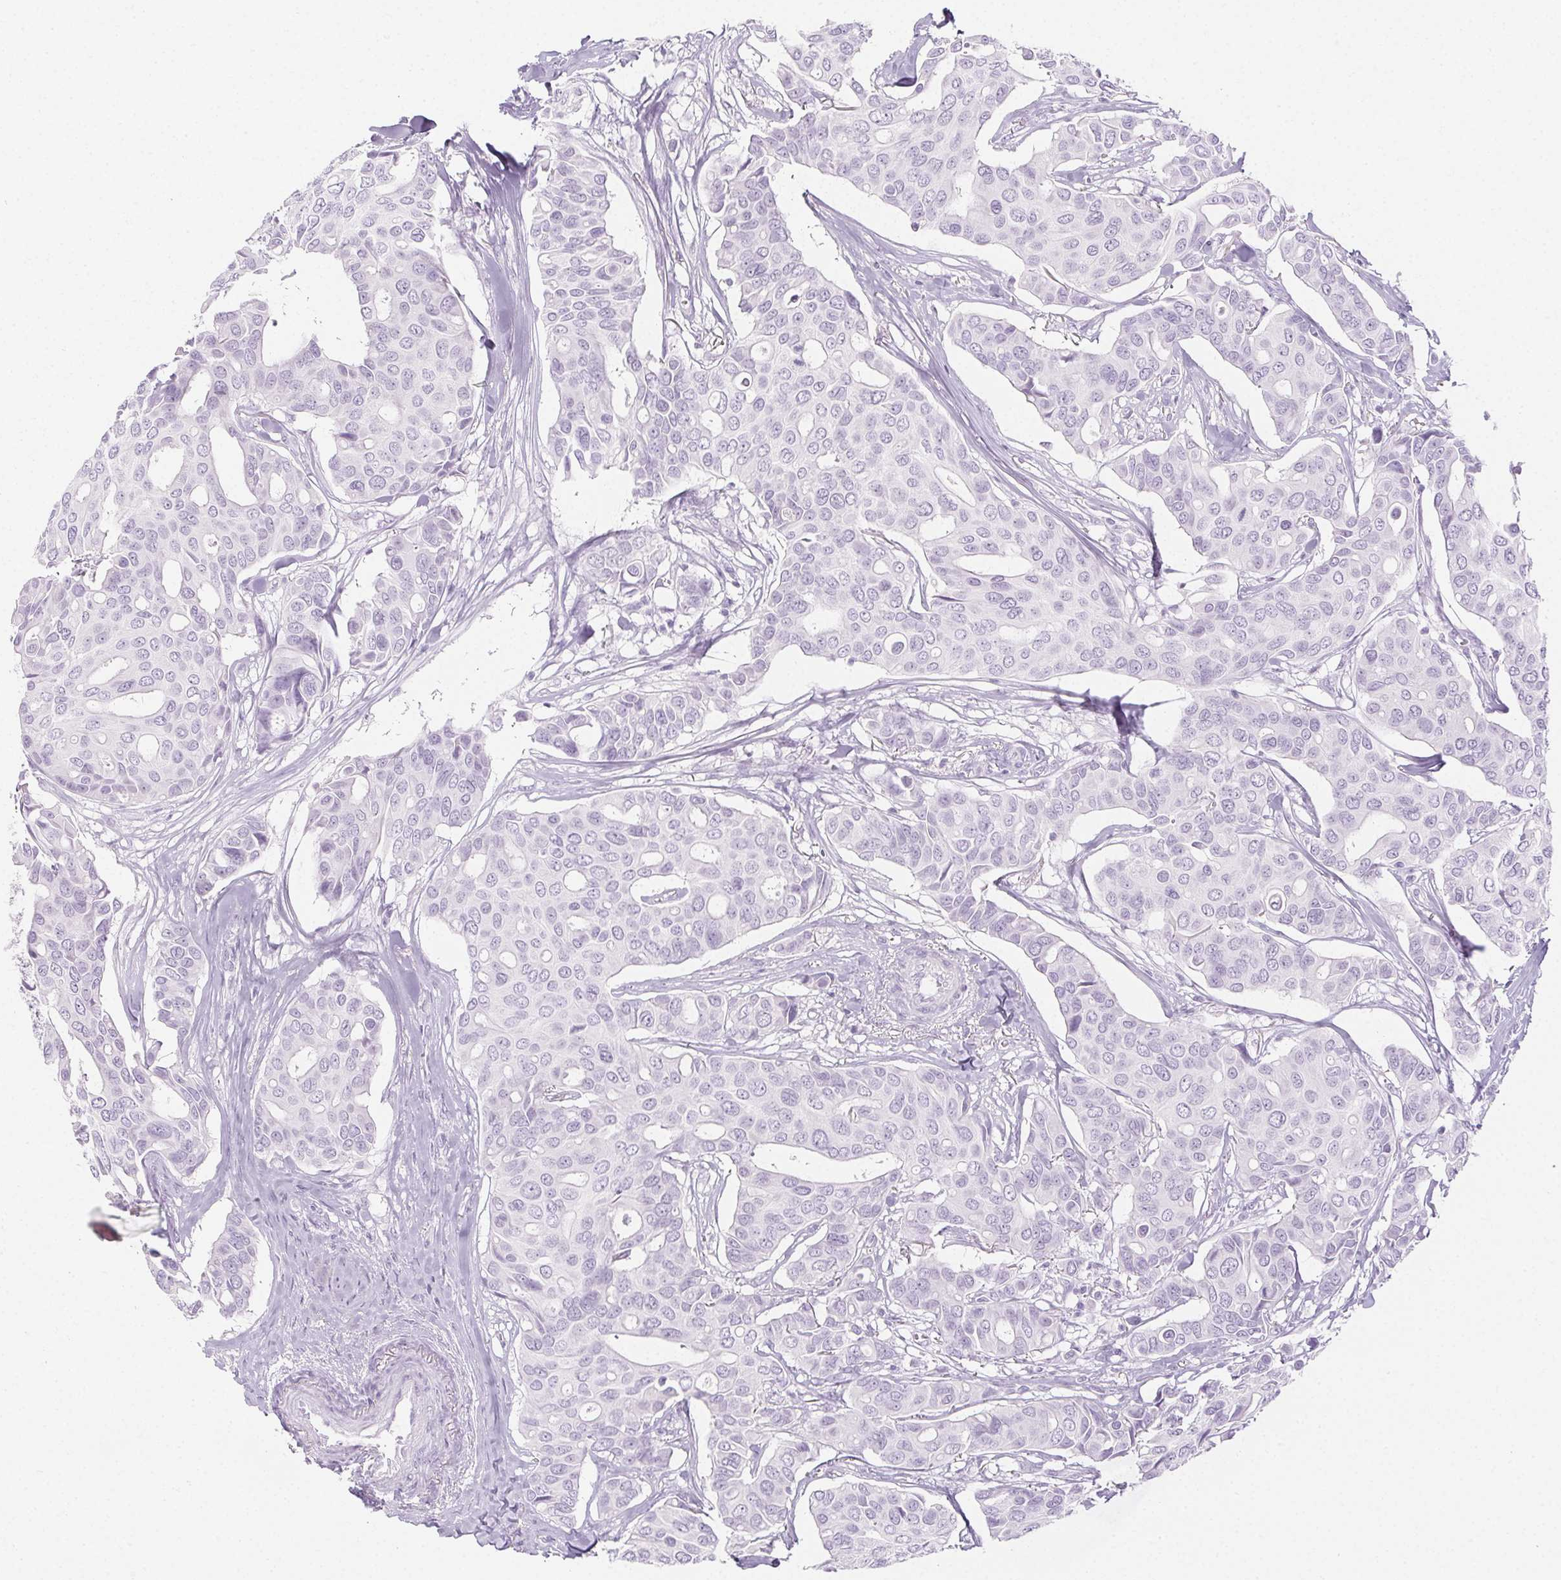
{"staining": {"intensity": "negative", "quantity": "none", "location": "none"}, "tissue": "breast cancer", "cell_type": "Tumor cells", "image_type": "cancer", "snomed": [{"axis": "morphology", "description": "Duct carcinoma"}, {"axis": "topography", "description": "Breast"}], "caption": "Breast cancer (infiltrating ductal carcinoma) was stained to show a protein in brown. There is no significant expression in tumor cells.", "gene": "SPRR3", "patient": {"sex": "female", "age": 54}}